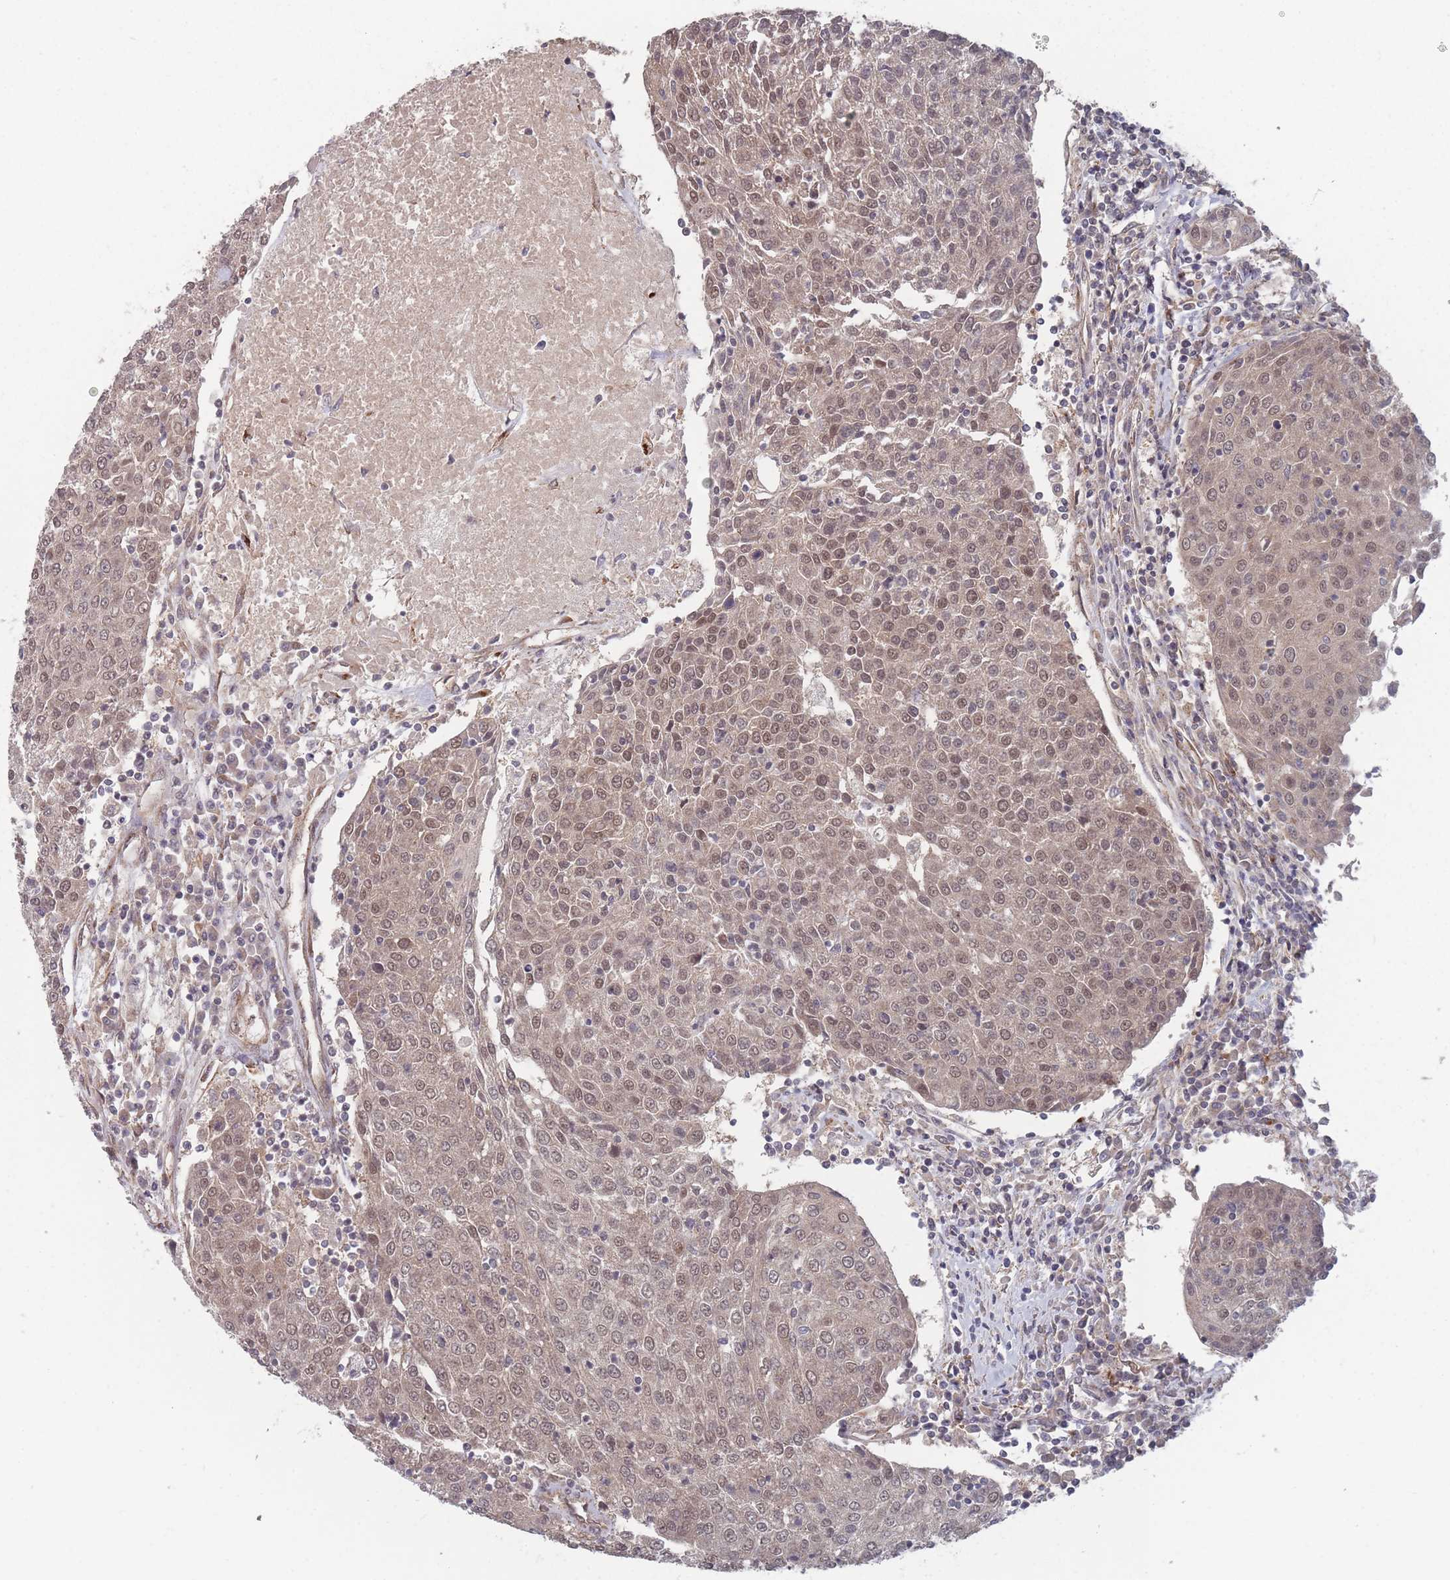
{"staining": {"intensity": "moderate", "quantity": ">75%", "location": "cytoplasmic/membranous,nuclear"}, "tissue": "urothelial cancer", "cell_type": "Tumor cells", "image_type": "cancer", "snomed": [{"axis": "morphology", "description": "Urothelial carcinoma, High grade"}, {"axis": "topography", "description": "Urinary bladder"}], "caption": "Moderate cytoplasmic/membranous and nuclear positivity is appreciated in about >75% of tumor cells in urothelial carcinoma (high-grade).", "gene": "CNTRL", "patient": {"sex": "female", "age": 85}}